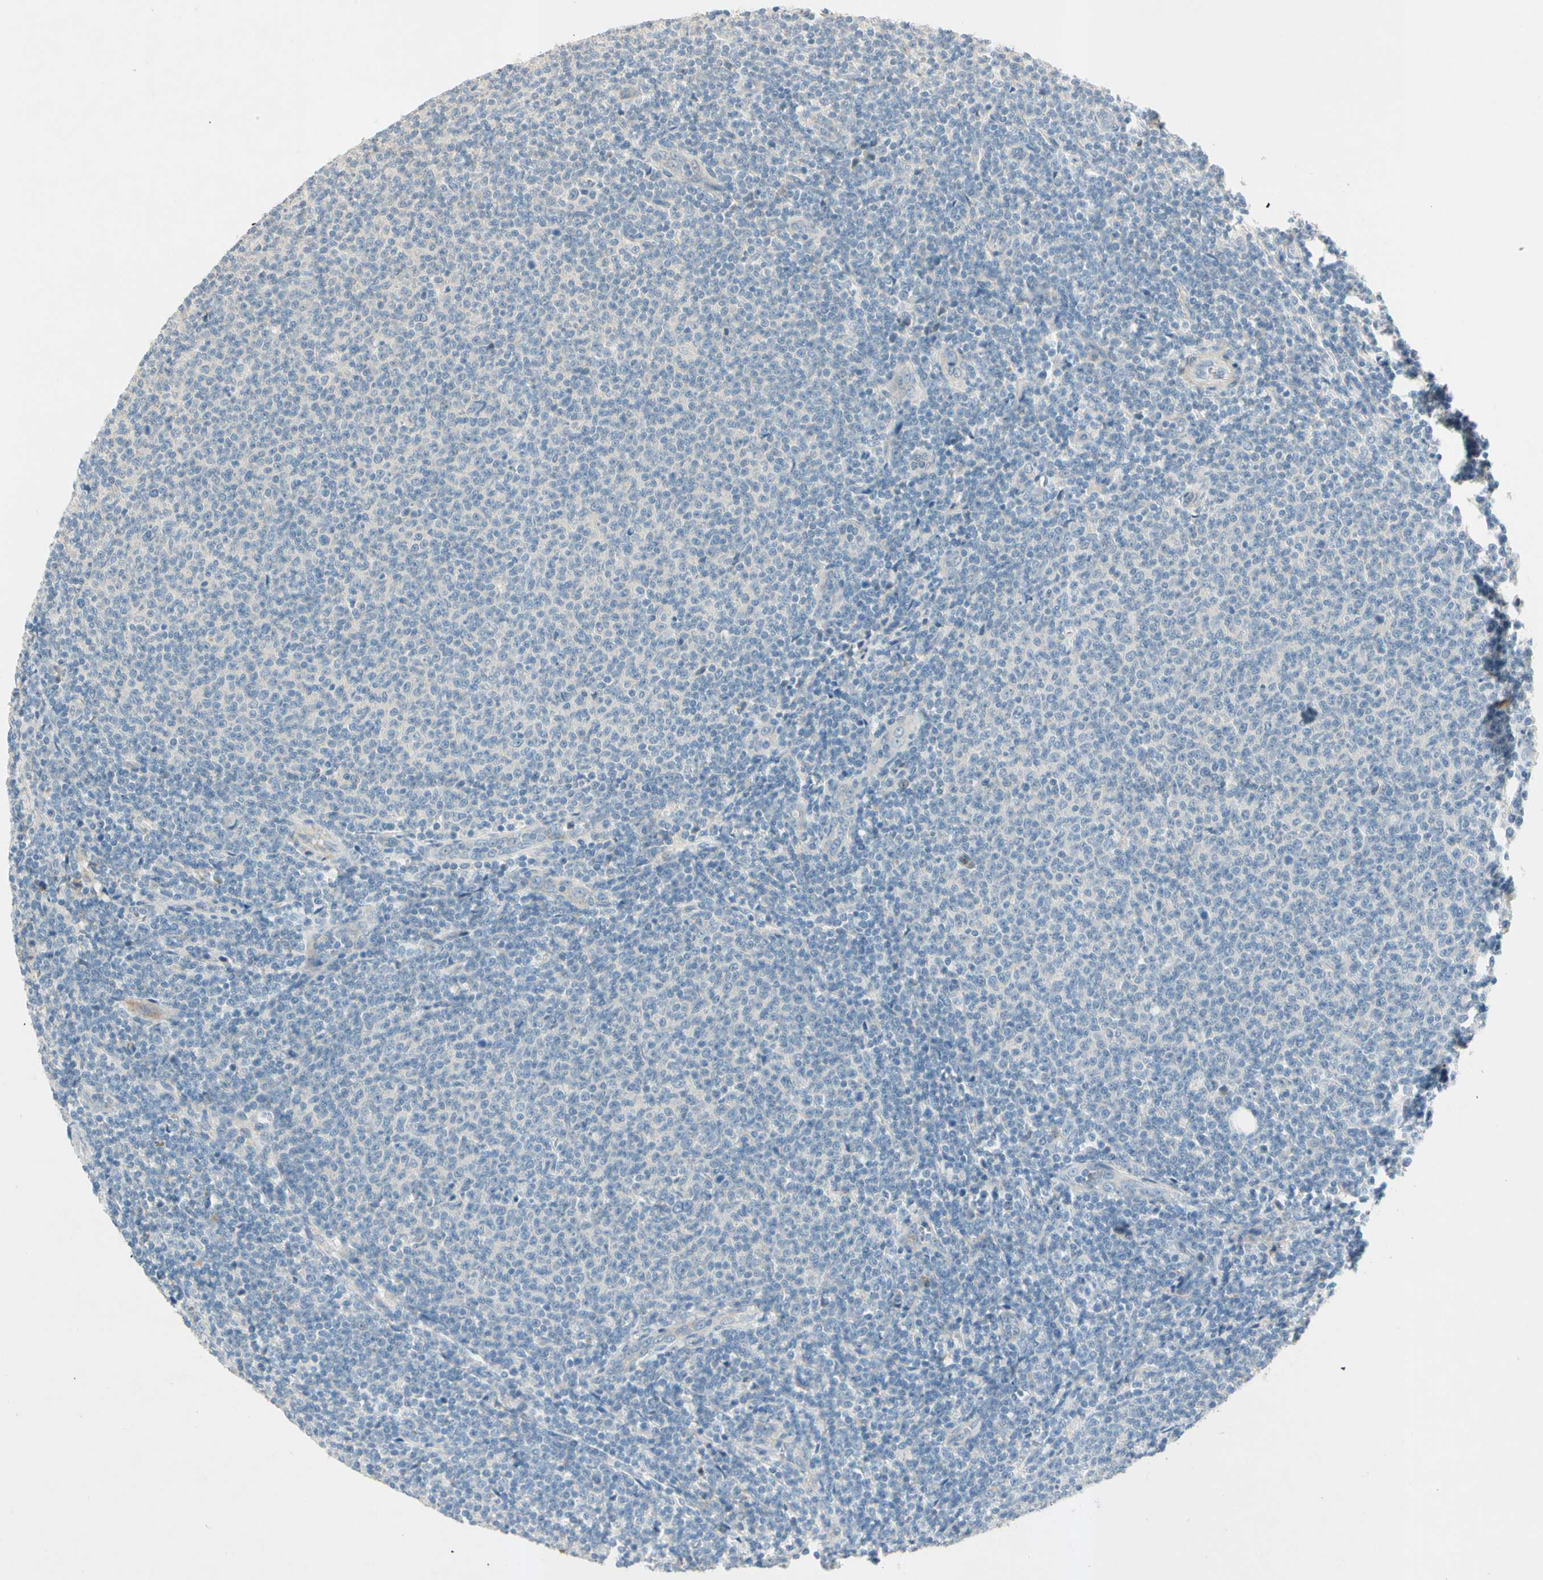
{"staining": {"intensity": "negative", "quantity": "none", "location": "none"}, "tissue": "lymphoma", "cell_type": "Tumor cells", "image_type": "cancer", "snomed": [{"axis": "morphology", "description": "Malignant lymphoma, non-Hodgkin's type, Low grade"}, {"axis": "topography", "description": "Lymph node"}], "caption": "An image of human malignant lymphoma, non-Hodgkin's type (low-grade) is negative for staining in tumor cells.", "gene": "SERPIND1", "patient": {"sex": "male", "age": 66}}